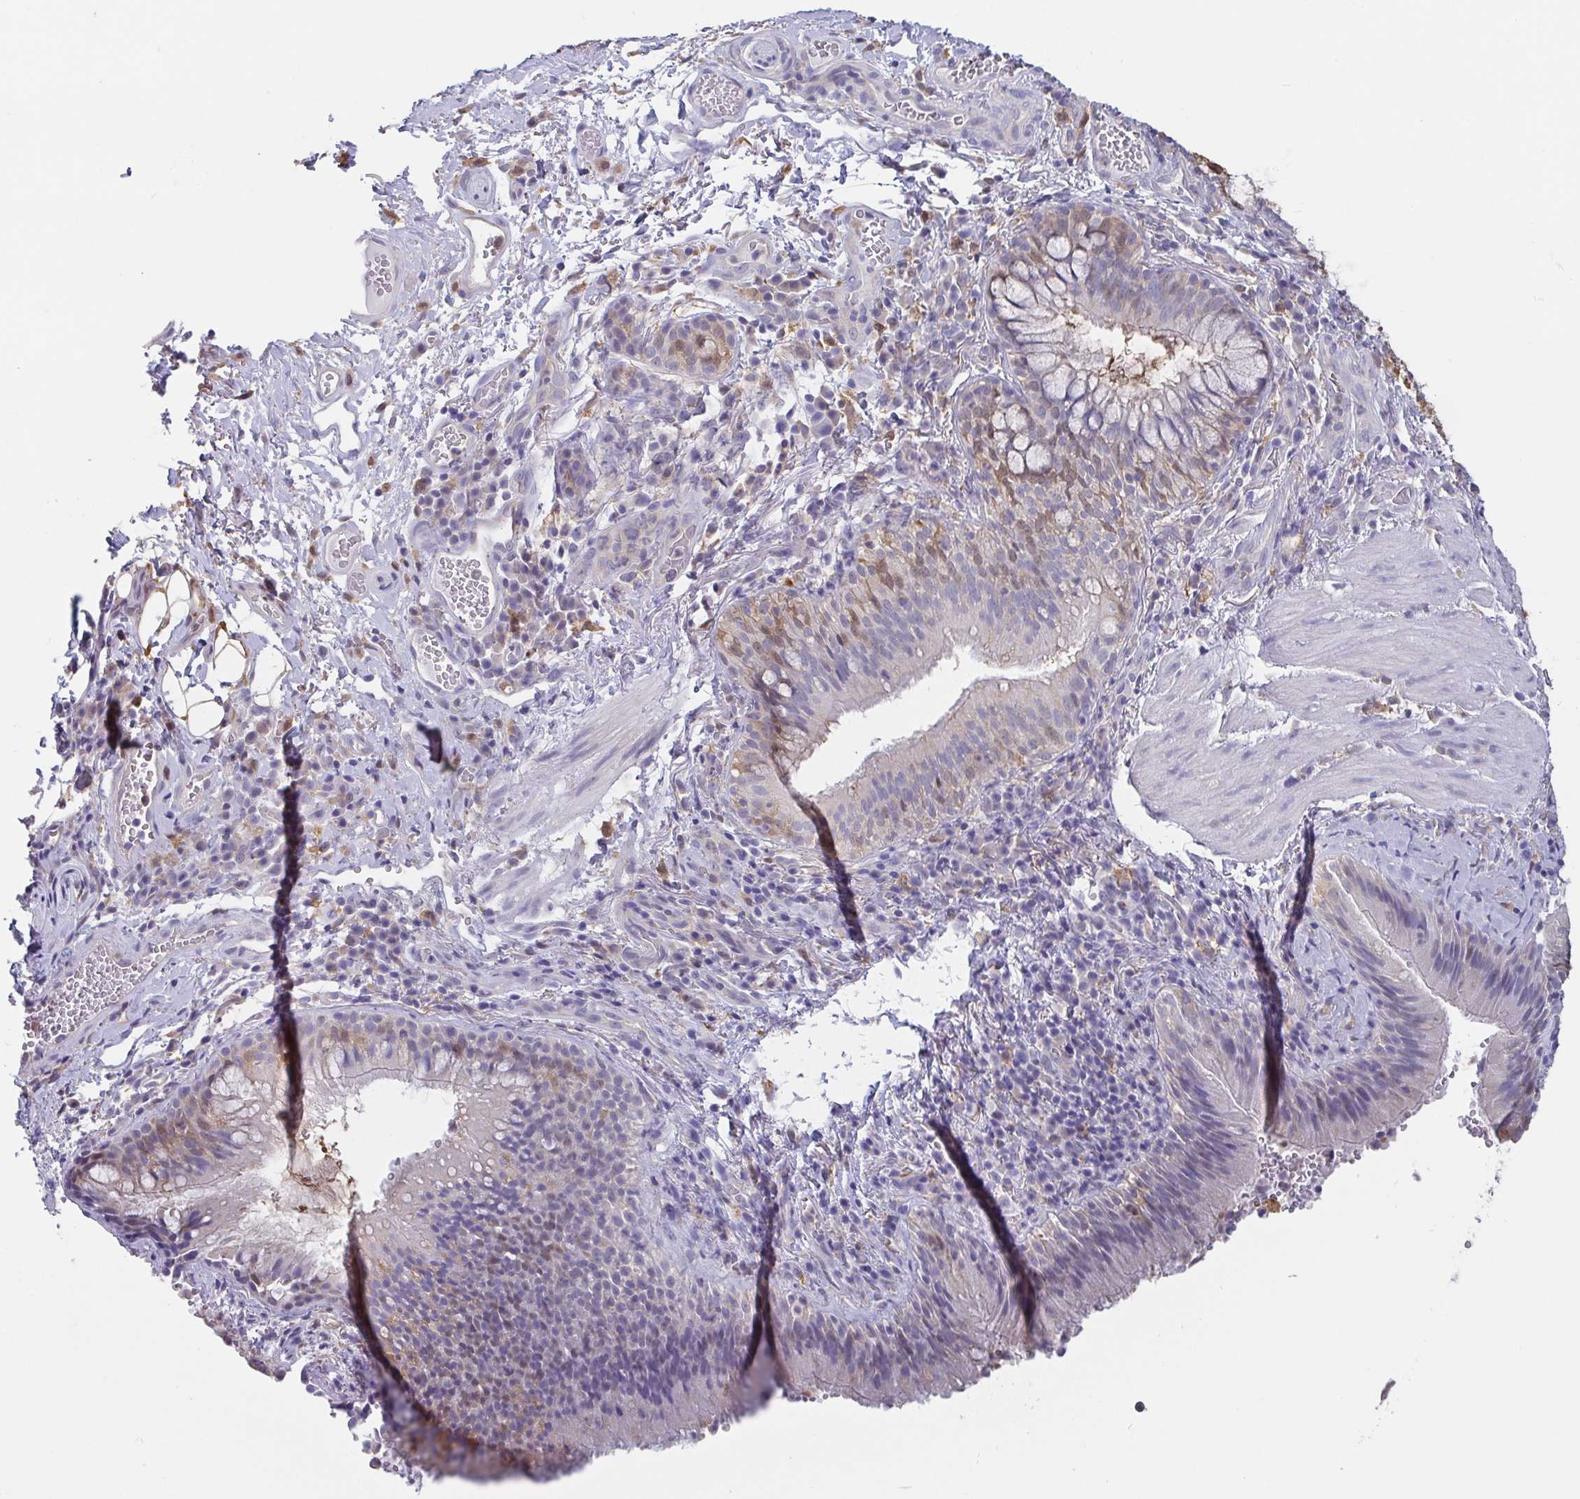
{"staining": {"intensity": "weak", "quantity": "25%-75%", "location": "cytoplasmic/membranous"}, "tissue": "bronchus", "cell_type": "Respiratory epithelial cells", "image_type": "normal", "snomed": [{"axis": "morphology", "description": "Normal tissue, NOS"}, {"axis": "topography", "description": "Lymph node"}, {"axis": "topography", "description": "Bronchus"}], "caption": "High-magnification brightfield microscopy of benign bronchus stained with DAB (3,3'-diaminobenzidine) (brown) and counterstained with hematoxylin (blue). respiratory epithelial cells exhibit weak cytoplasmic/membranous expression is identified in approximately25%-75% of cells. (IHC, brightfield microscopy, high magnification).", "gene": "IDH1", "patient": {"sex": "male", "age": 56}}